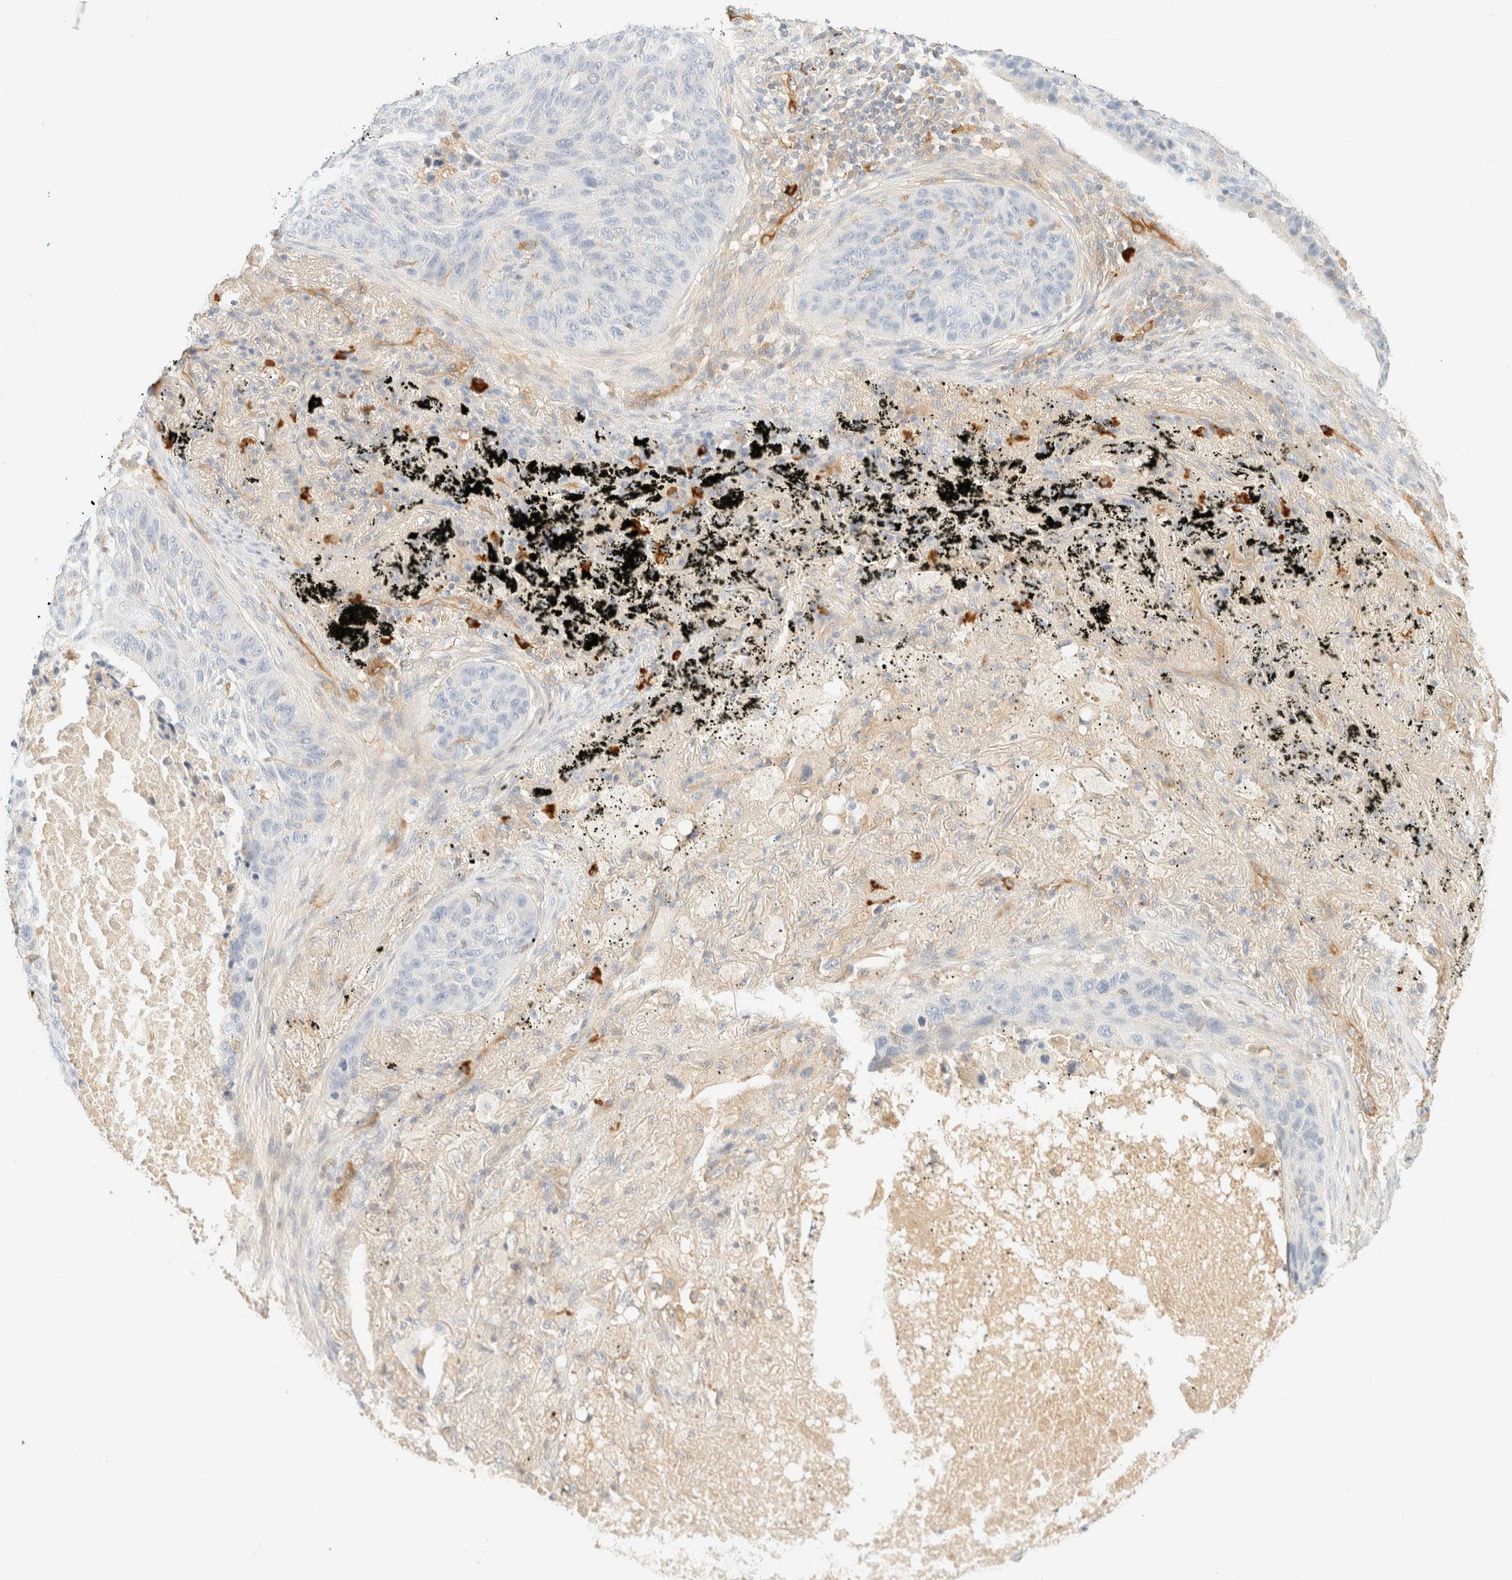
{"staining": {"intensity": "negative", "quantity": "none", "location": "none"}, "tissue": "lung cancer", "cell_type": "Tumor cells", "image_type": "cancer", "snomed": [{"axis": "morphology", "description": "Squamous cell carcinoma, NOS"}, {"axis": "topography", "description": "Lung"}], "caption": "IHC photomicrograph of lung cancer (squamous cell carcinoma) stained for a protein (brown), which shows no expression in tumor cells. (Immunohistochemistry (ihc), brightfield microscopy, high magnification).", "gene": "FHOD1", "patient": {"sex": "female", "age": 63}}